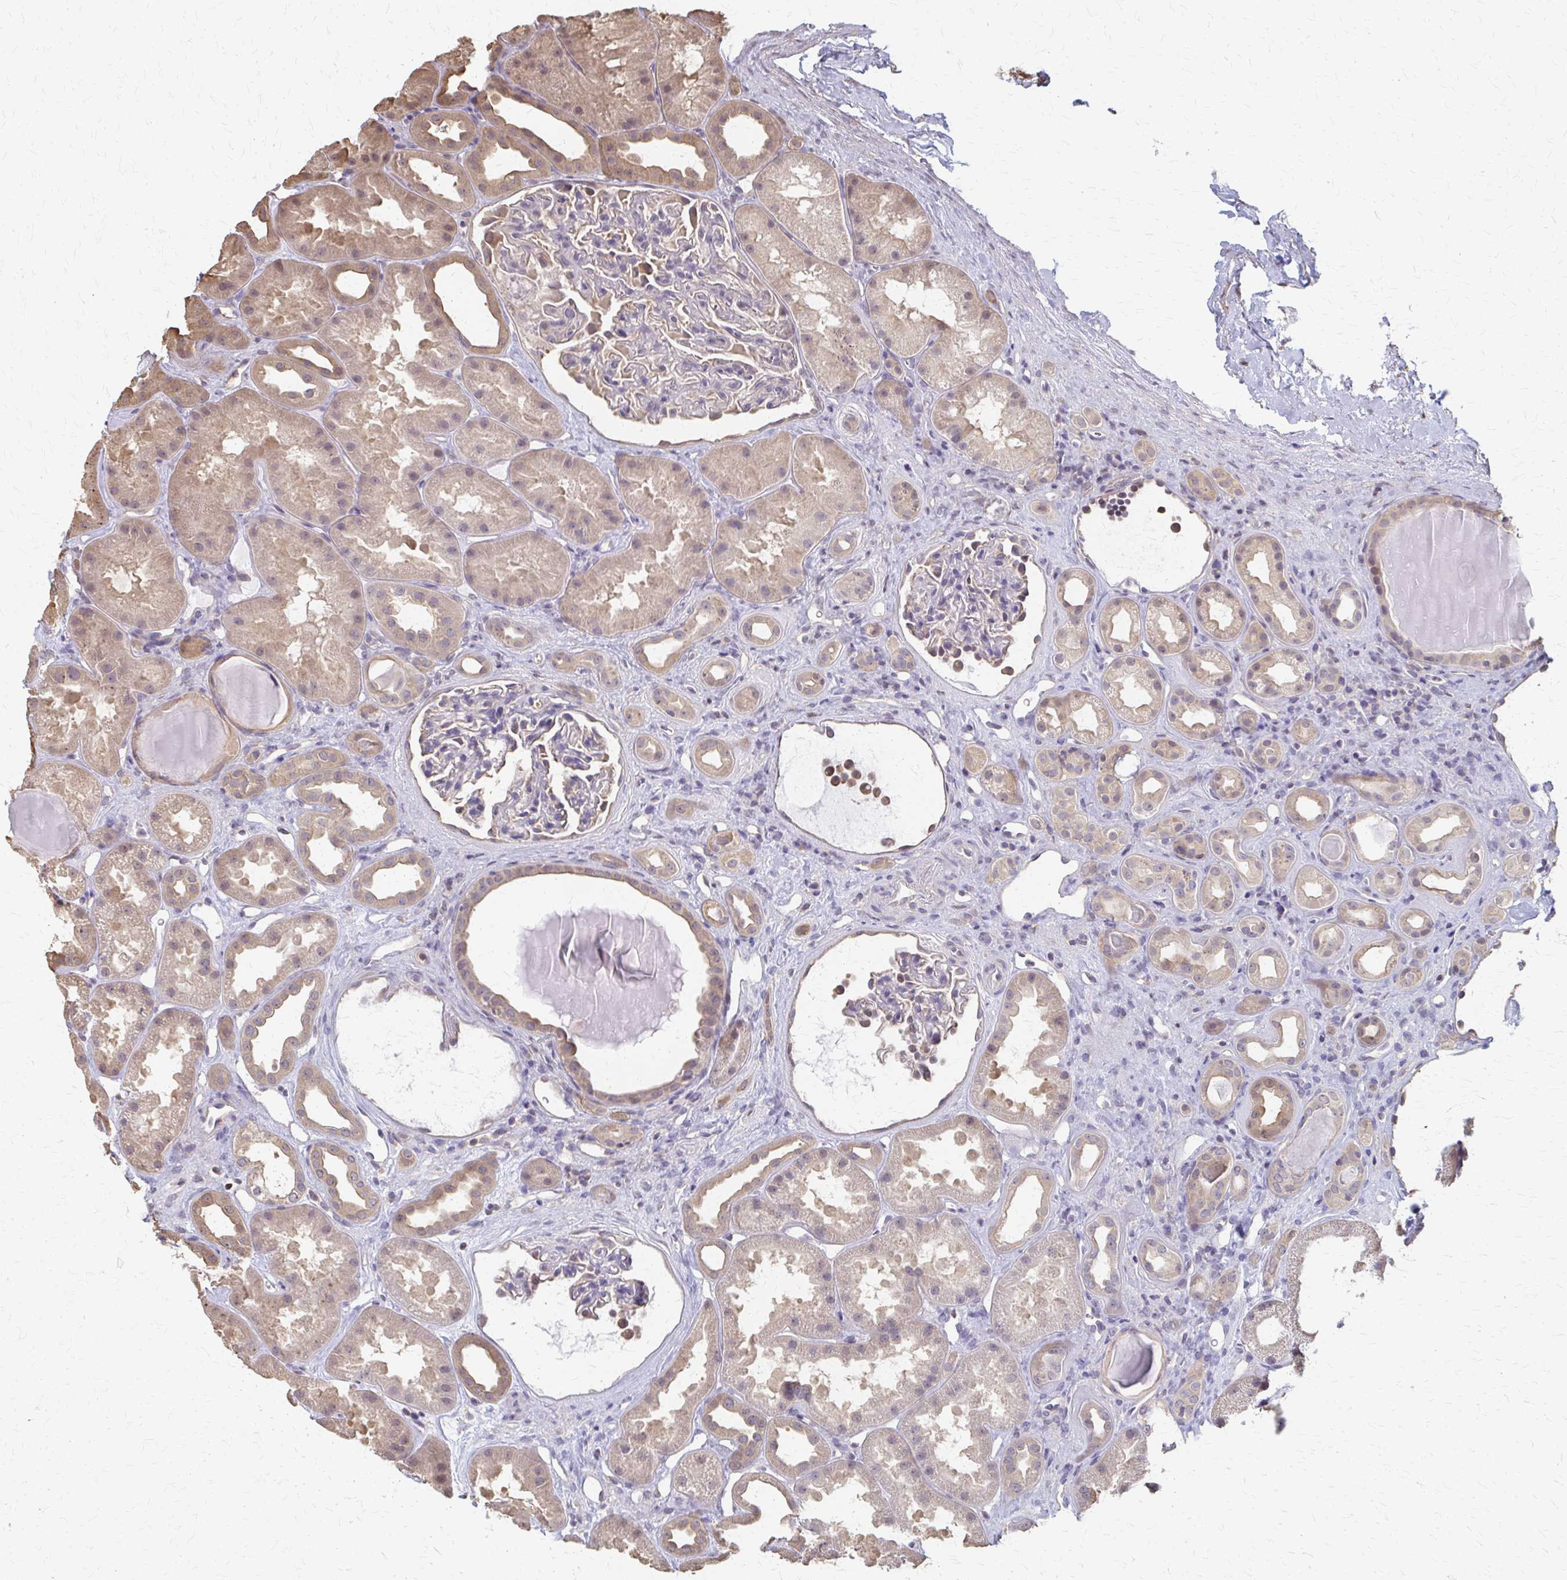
{"staining": {"intensity": "weak", "quantity": "<25%", "location": "cytoplasmic/membranous"}, "tissue": "kidney", "cell_type": "Cells in glomeruli", "image_type": "normal", "snomed": [{"axis": "morphology", "description": "Normal tissue, NOS"}, {"axis": "topography", "description": "Kidney"}], "caption": "Immunohistochemical staining of unremarkable kidney exhibits no significant expression in cells in glomeruli. (DAB IHC, high magnification).", "gene": "RABGAP1L", "patient": {"sex": "male", "age": 61}}